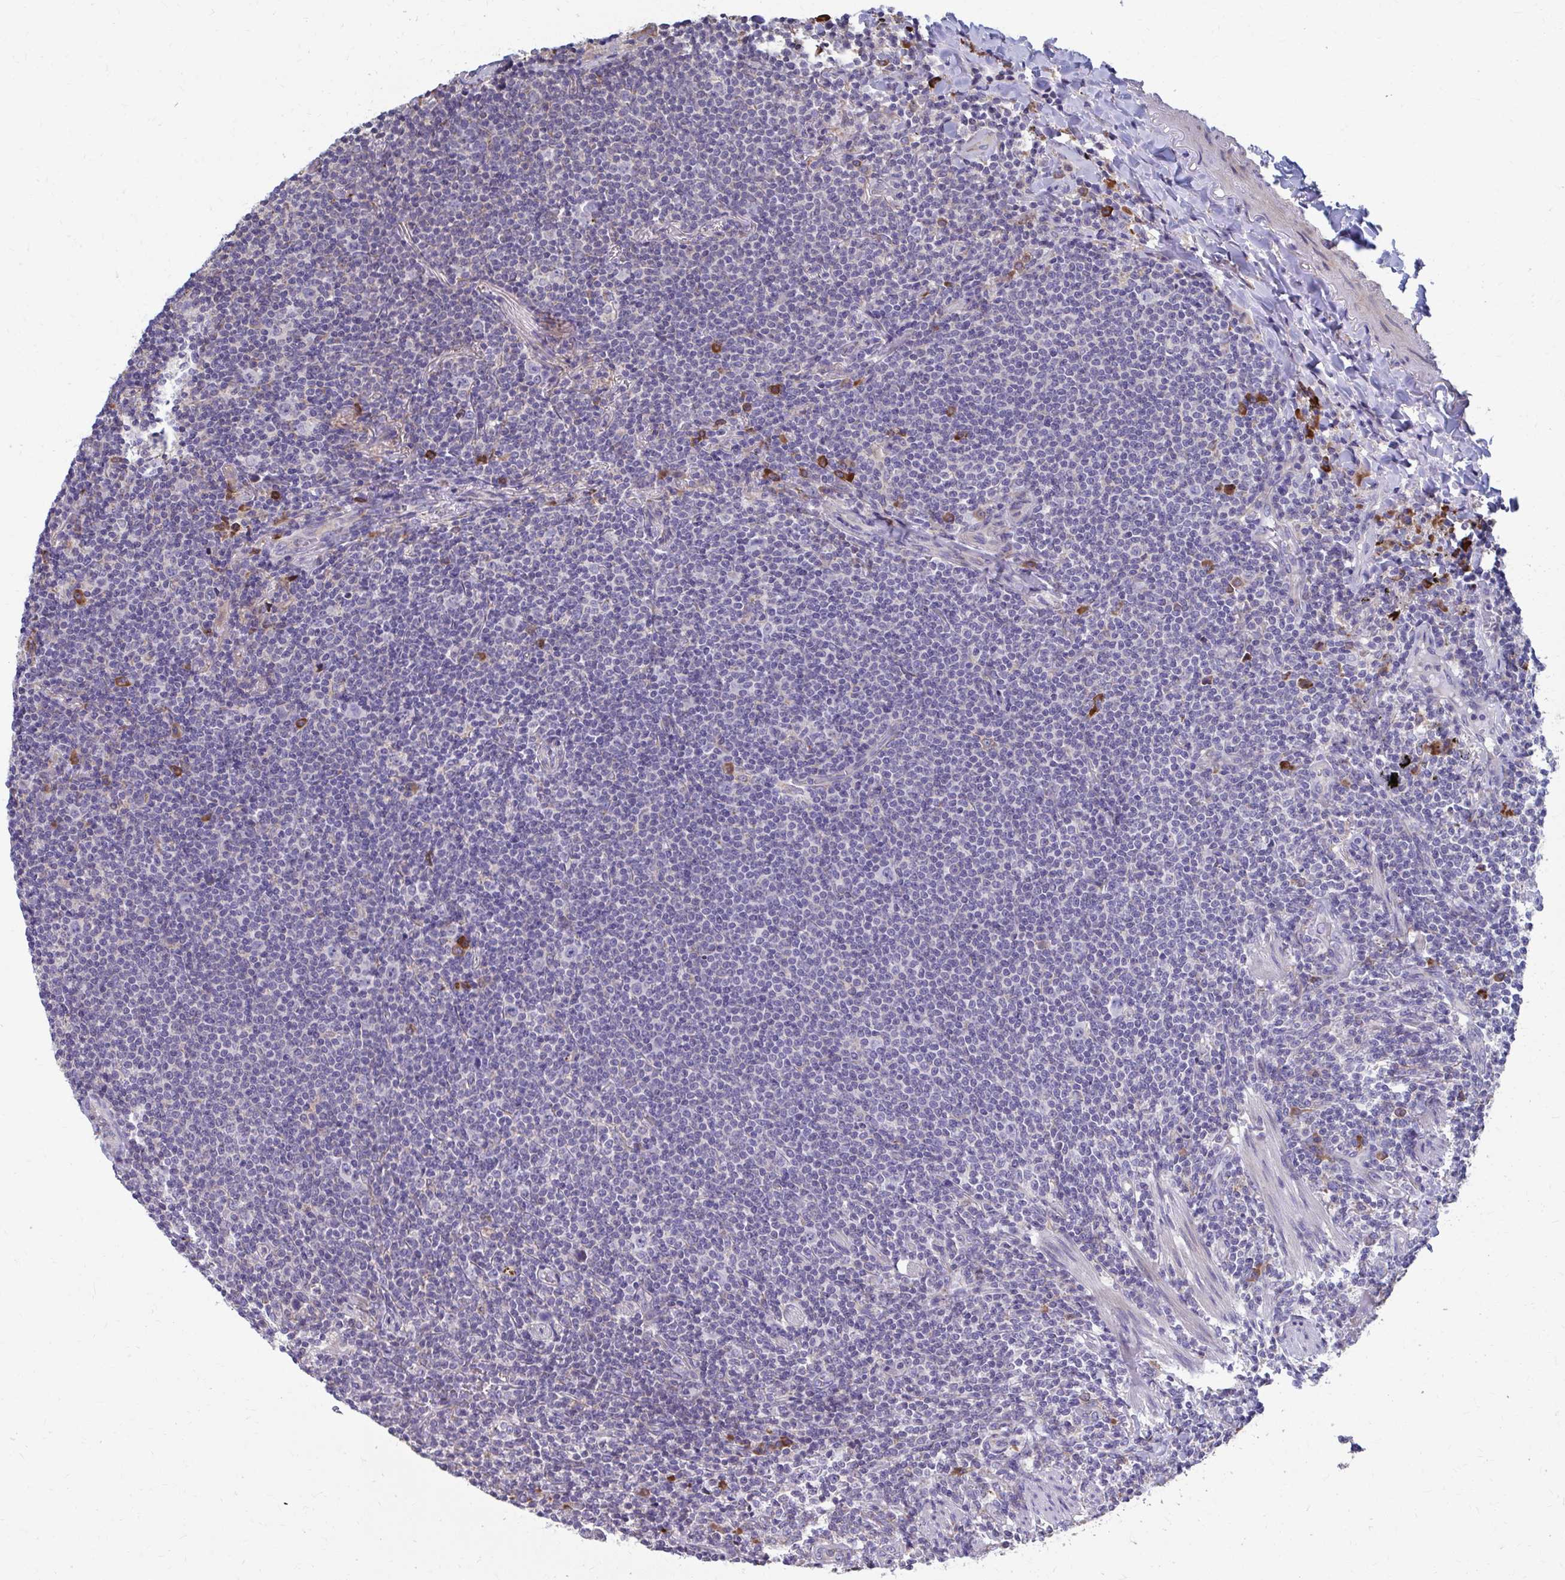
{"staining": {"intensity": "negative", "quantity": "none", "location": "none"}, "tissue": "lymphoma", "cell_type": "Tumor cells", "image_type": "cancer", "snomed": [{"axis": "morphology", "description": "Malignant lymphoma, non-Hodgkin's type, Low grade"}, {"axis": "topography", "description": "Lung"}], "caption": "This is a photomicrograph of immunohistochemistry staining of low-grade malignant lymphoma, non-Hodgkin's type, which shows no staining in tumor cells.", "gene": "FKBP2", "patient": {"sex": "female", "age": 71}}